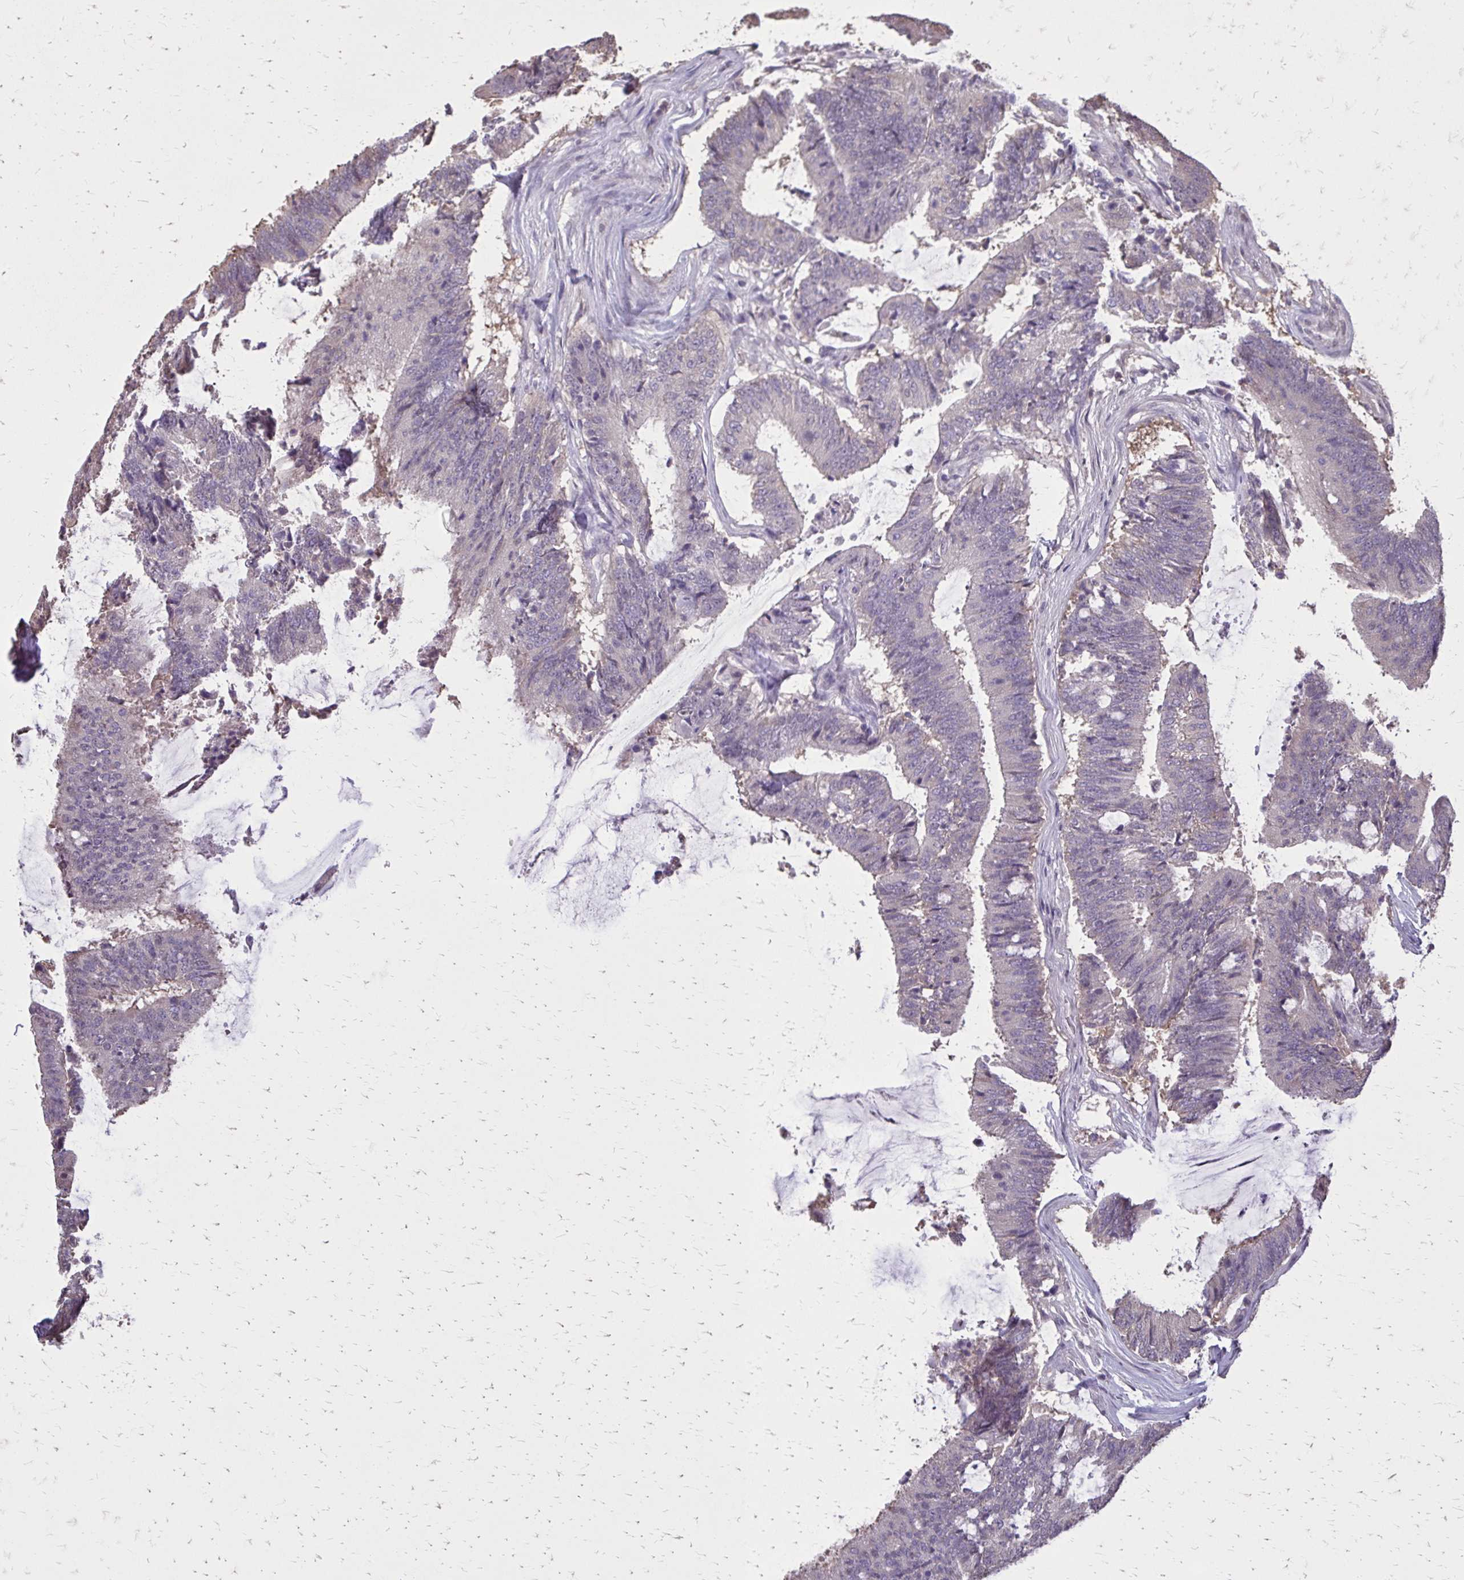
{"staining": {"intensity": "negative", "quantity": "none", "location": "none"}, "tissue": "colorectal cancer", "cell_type": "Tumor cells", "image_type": "cancer", "snomed": [{"axis": "morphology", "description": "Adenocarcinoma, NOS"}, {"axis": "topography", "description": "Colon"}], "caption": "This is an immunohistochemistry image of human colorectal adenocarcinoma. There is no staining in tumor cells.", "gene": "AKAP5", "patient": {"sex": "female", "age": 43}}